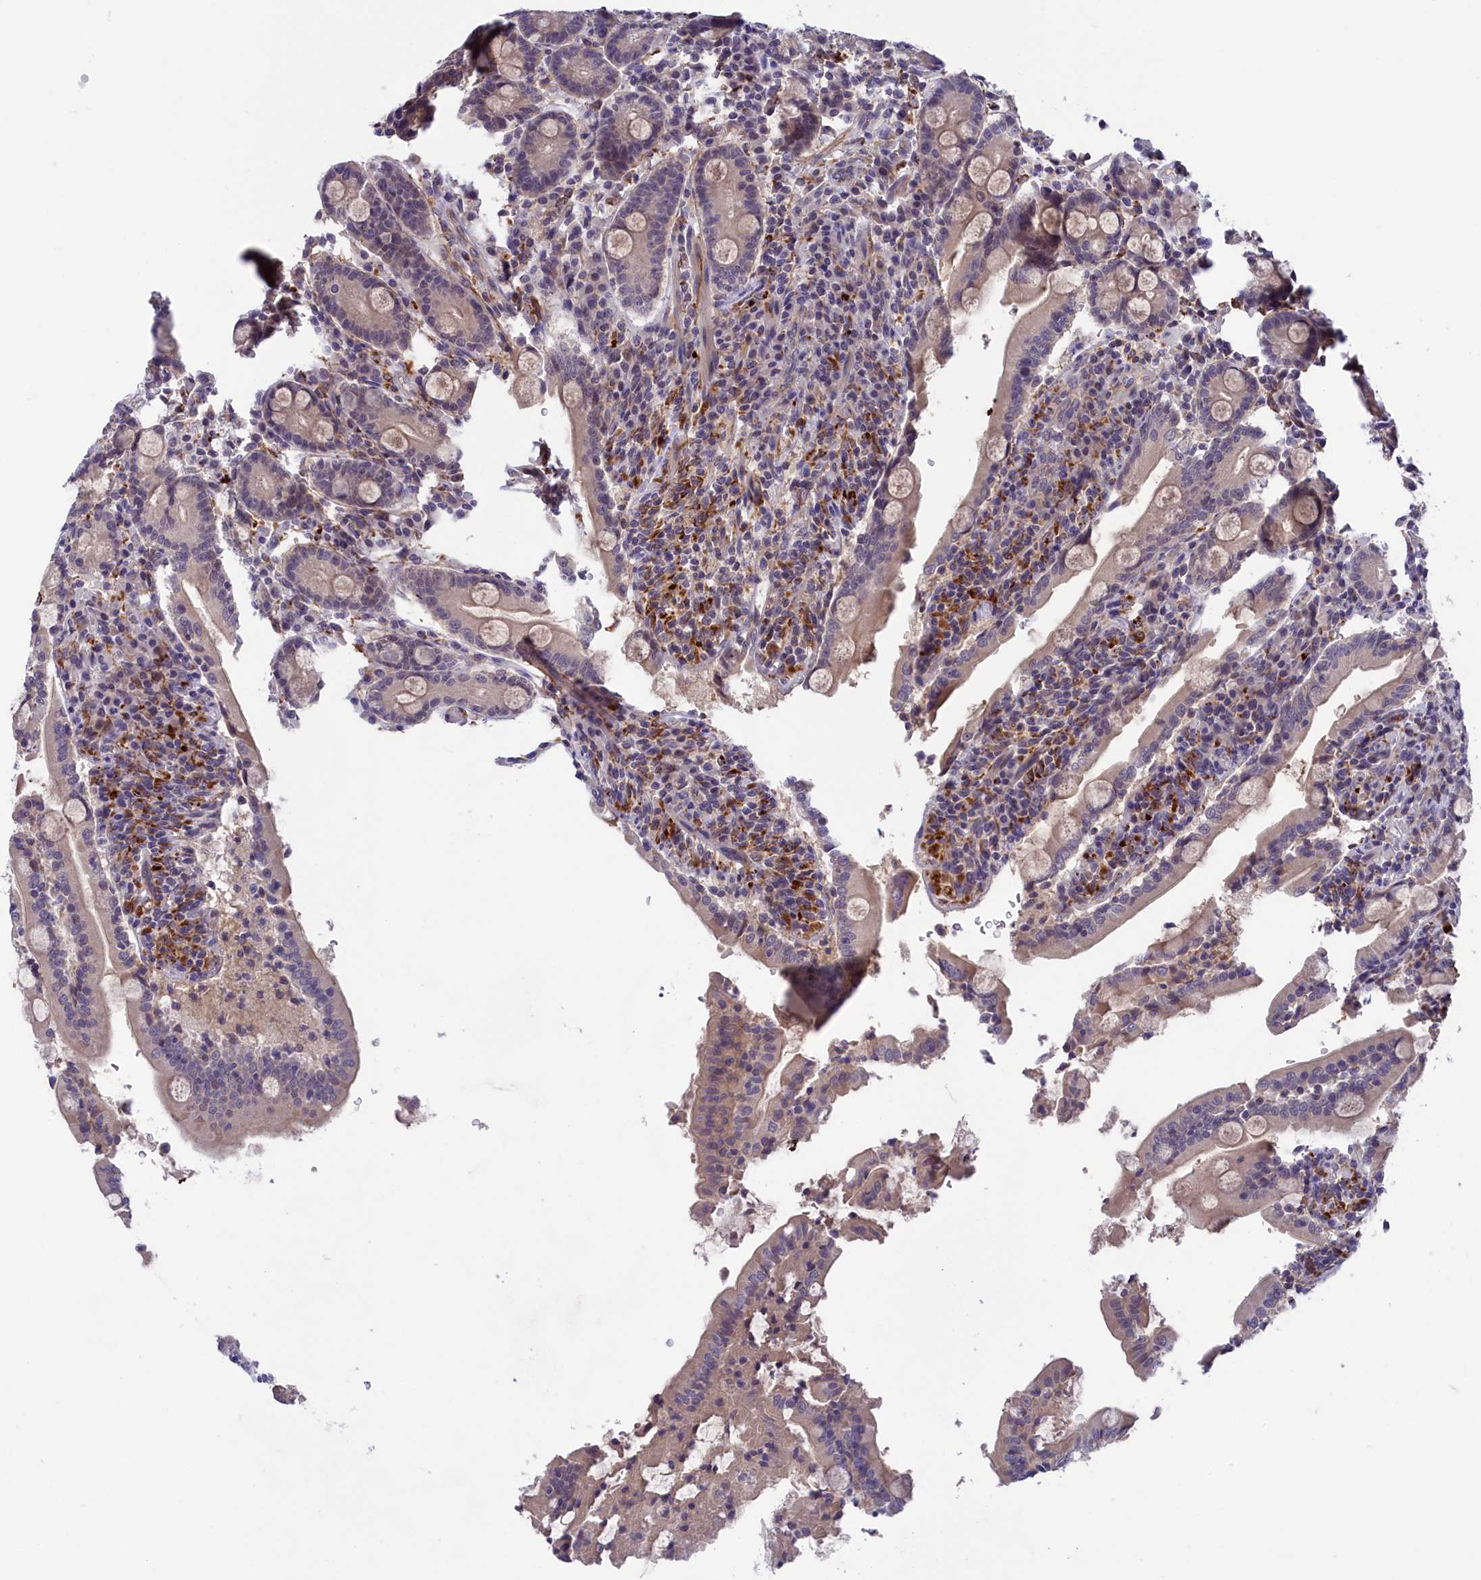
{"staining": {"intensity": "weak", "quantity": "25%-75%", "location": "cytoplasmic/membranous"}, "tissue": "duodenum", "cell_type": "Glandular cells", "image_type": "normal", "snomed": [{"axis": "morphology", "description": "Normal tissue, NOS"}, {"axis": "topography", "description": "Duodenum"}], "caption": "Immunohistochemistry (DAB) staining of benign duodenum exhibits weak cytoplasmic/membranous protein expression in approximately 25%-75% of glandular cells. The staining is performed using DAB (3,3'-diaminobenzidine) brown chromogen to label protein expression. The nuclei are counter-stained blue using hematoxylin.", "gene": "STYX", "patient": {"sex": "male", "age": 35}}